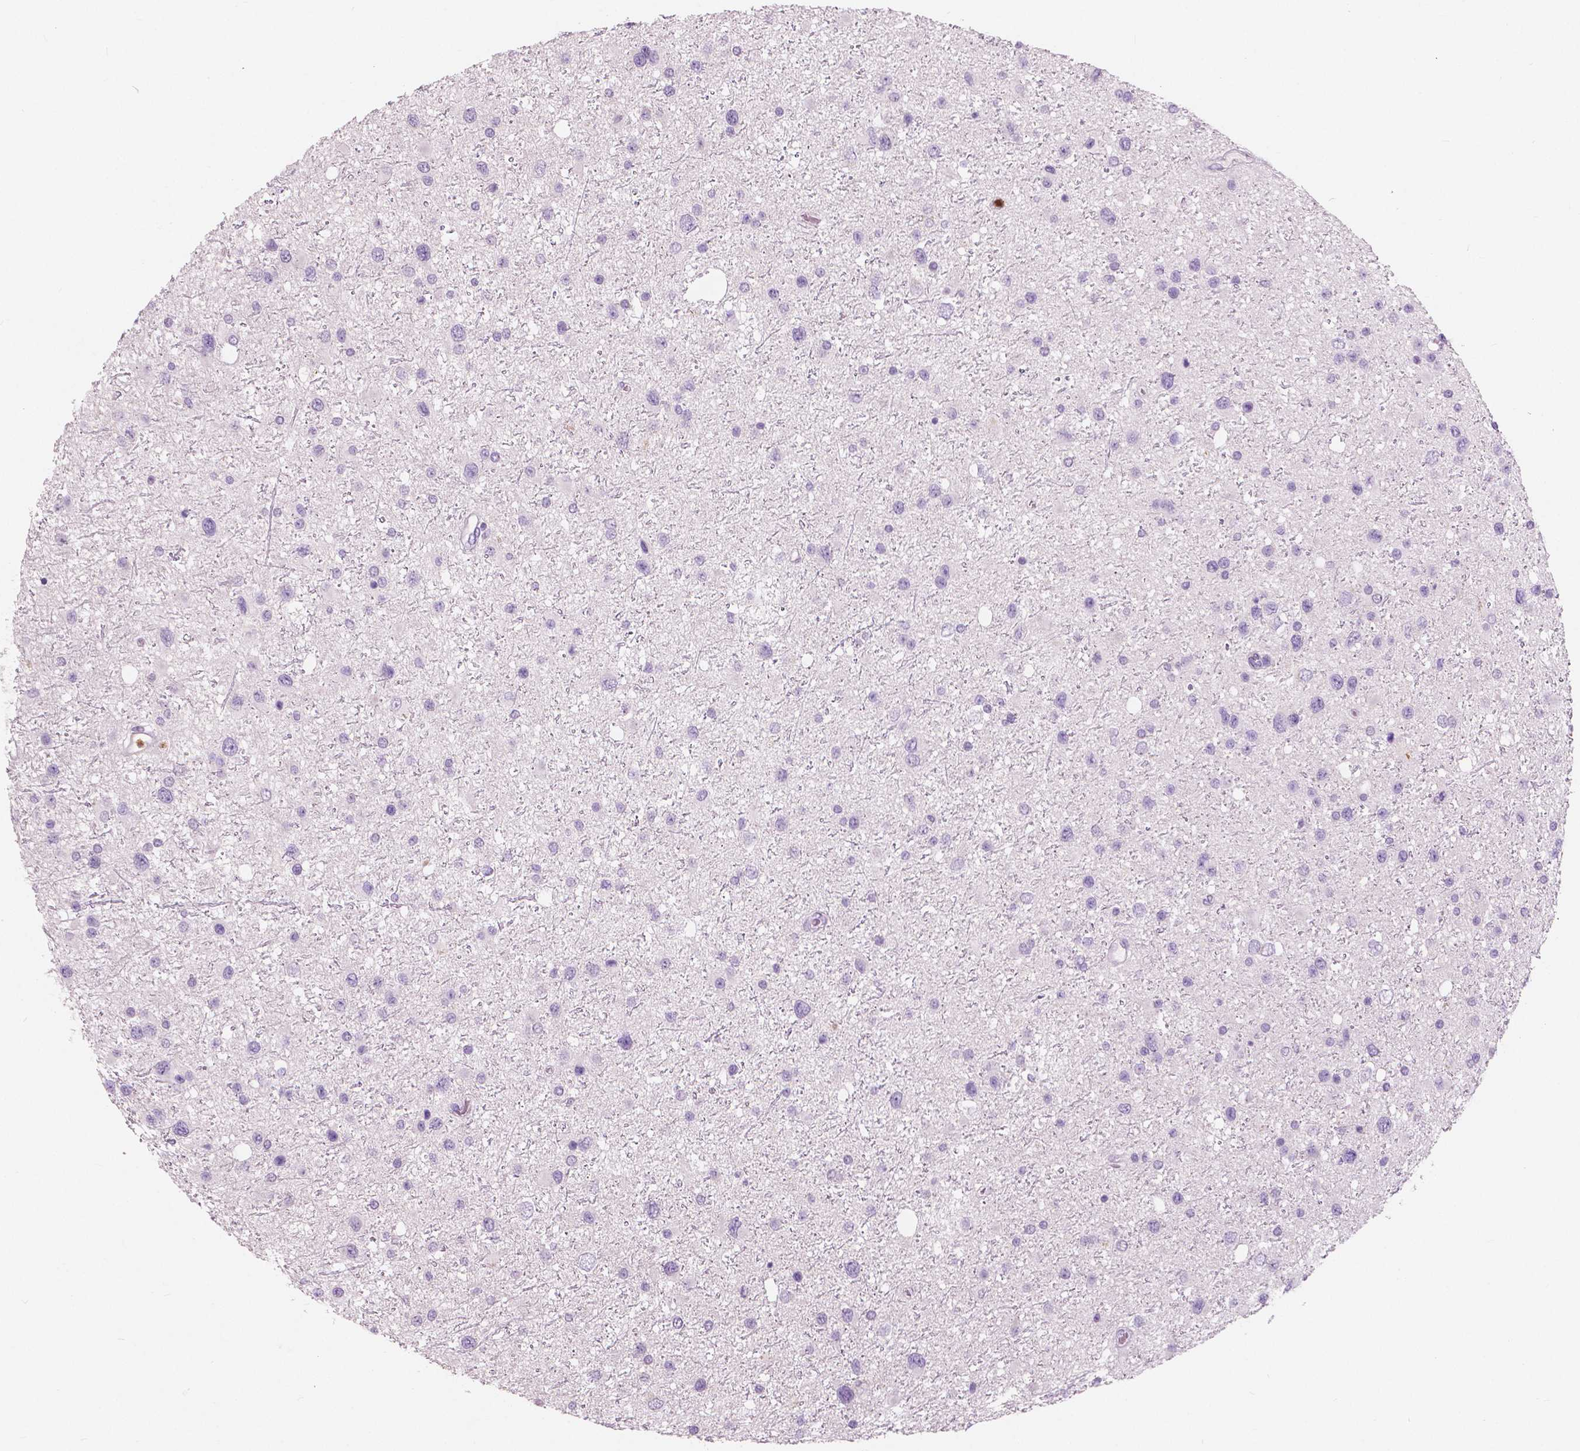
{"staining": {"intensity": "negative", "quantity": "none", "location": "none"}, "tissue": "glioma", "cell_type": "Tumor cells", "image_type": "cancer", "snomed": [{"axis": "morphology", "description": "Glioma, malignant, Low grade"}, {"axis": "topography", "description": "Brain"}], "caption": "Immunohistochemistry micrograph of human malignant glioma (low-grade) stained for a protein (brown), which demonstrates no staining in tumor cells.", "gene": "CXCR2", "patient": {"sex": "female", "age": 32}}